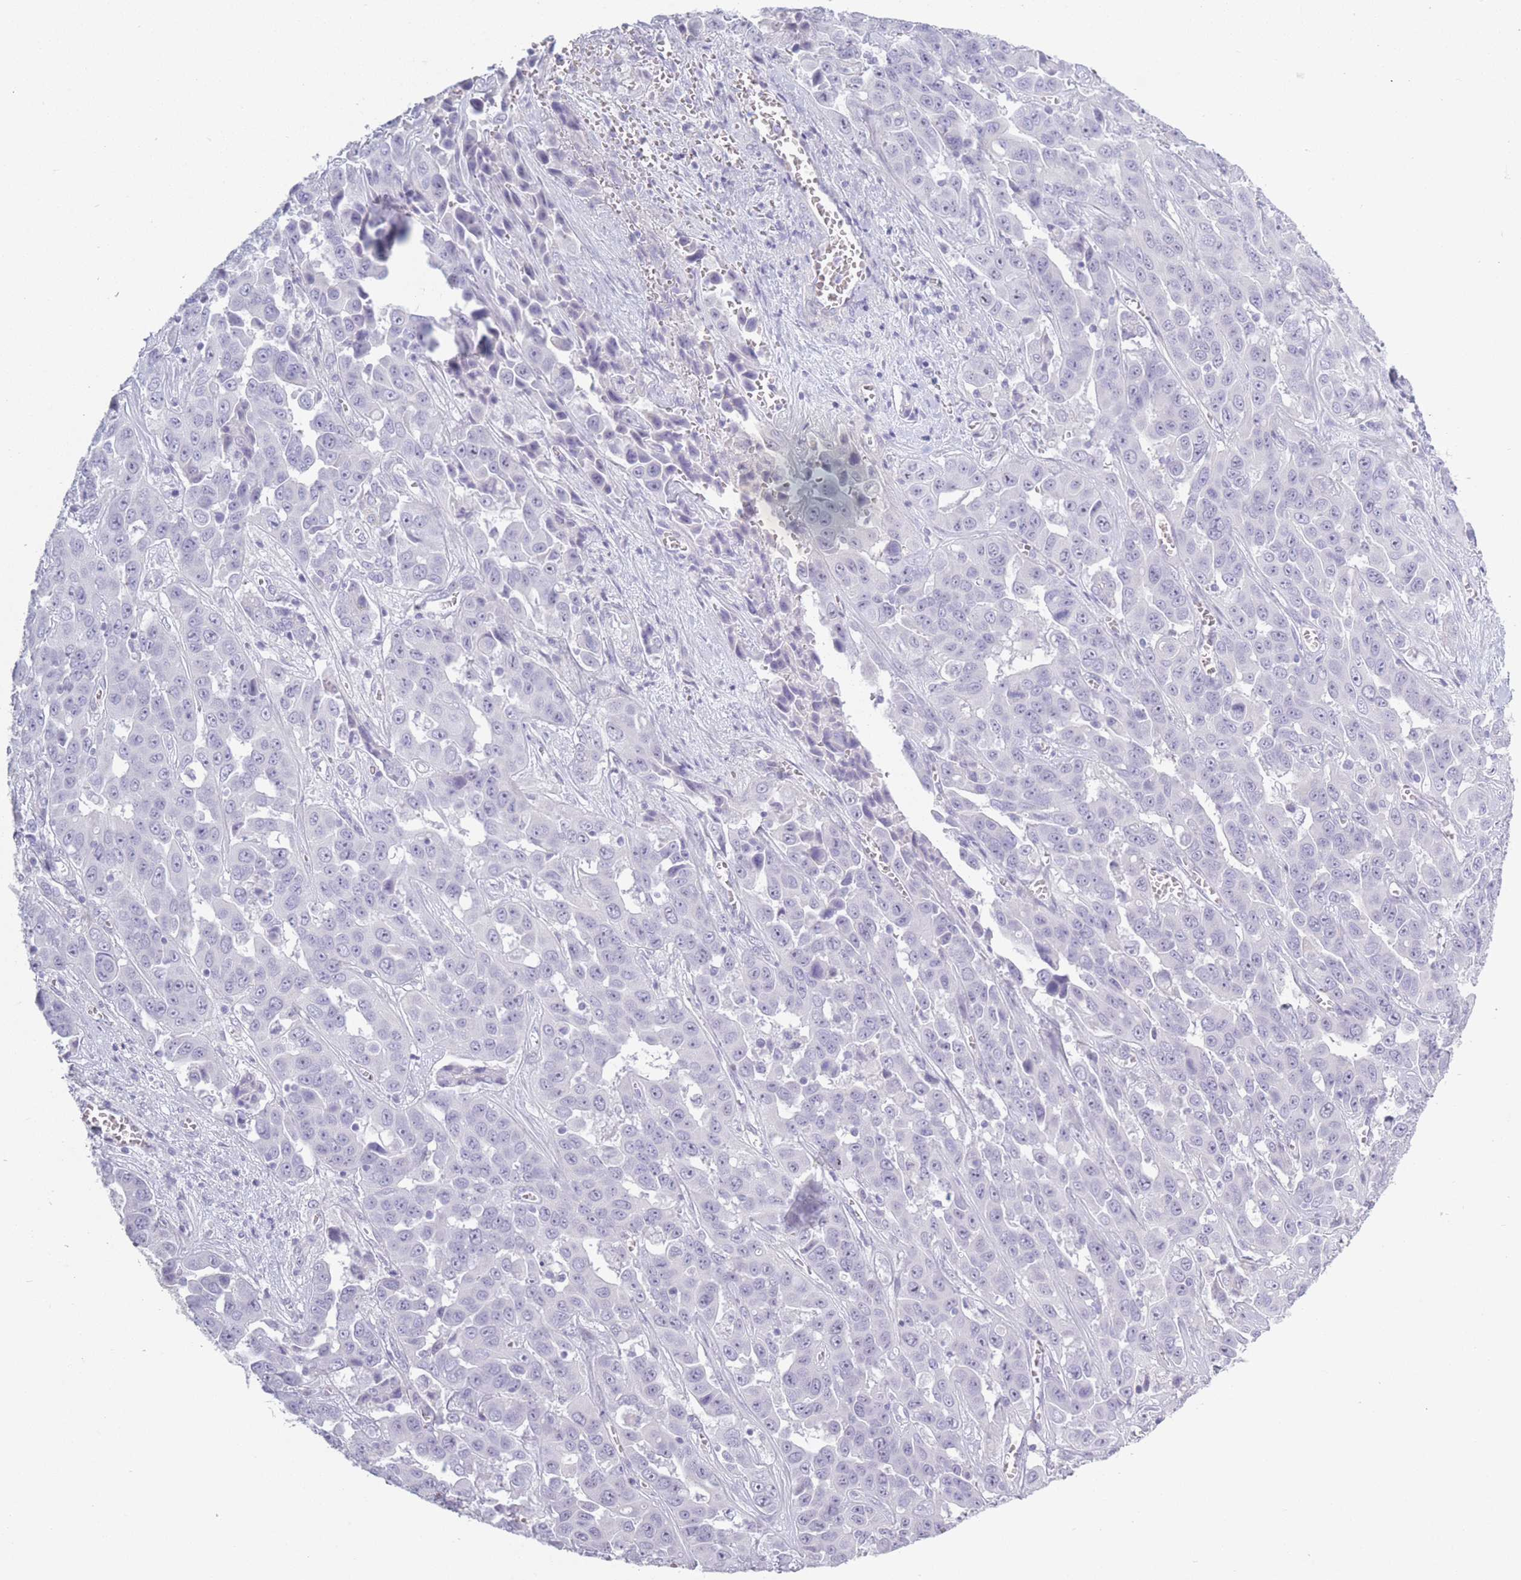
{"staining": {"intensity": "negative", "quantity": "none", "location": "none"}, "tissue": "liver cancer", "cell_type": "Tumor cells", "image_type": "cancer", "snomed": [{"axis": "morphology", "description": "Cholangiocarcinoma"}, {"axis": "topography", "description": "Liver"}], "caption": "Liver cholangiocarcinoma was stained to show a protein in brown. There is no significant staining in tumor cells. (Brightfield microscopy of DAB (3,3'-diaminobenzidine) immunohistochemistry at high magnification).", "gene": "PLEKHG2", "patient": {"sex": "female", "age": 52}}